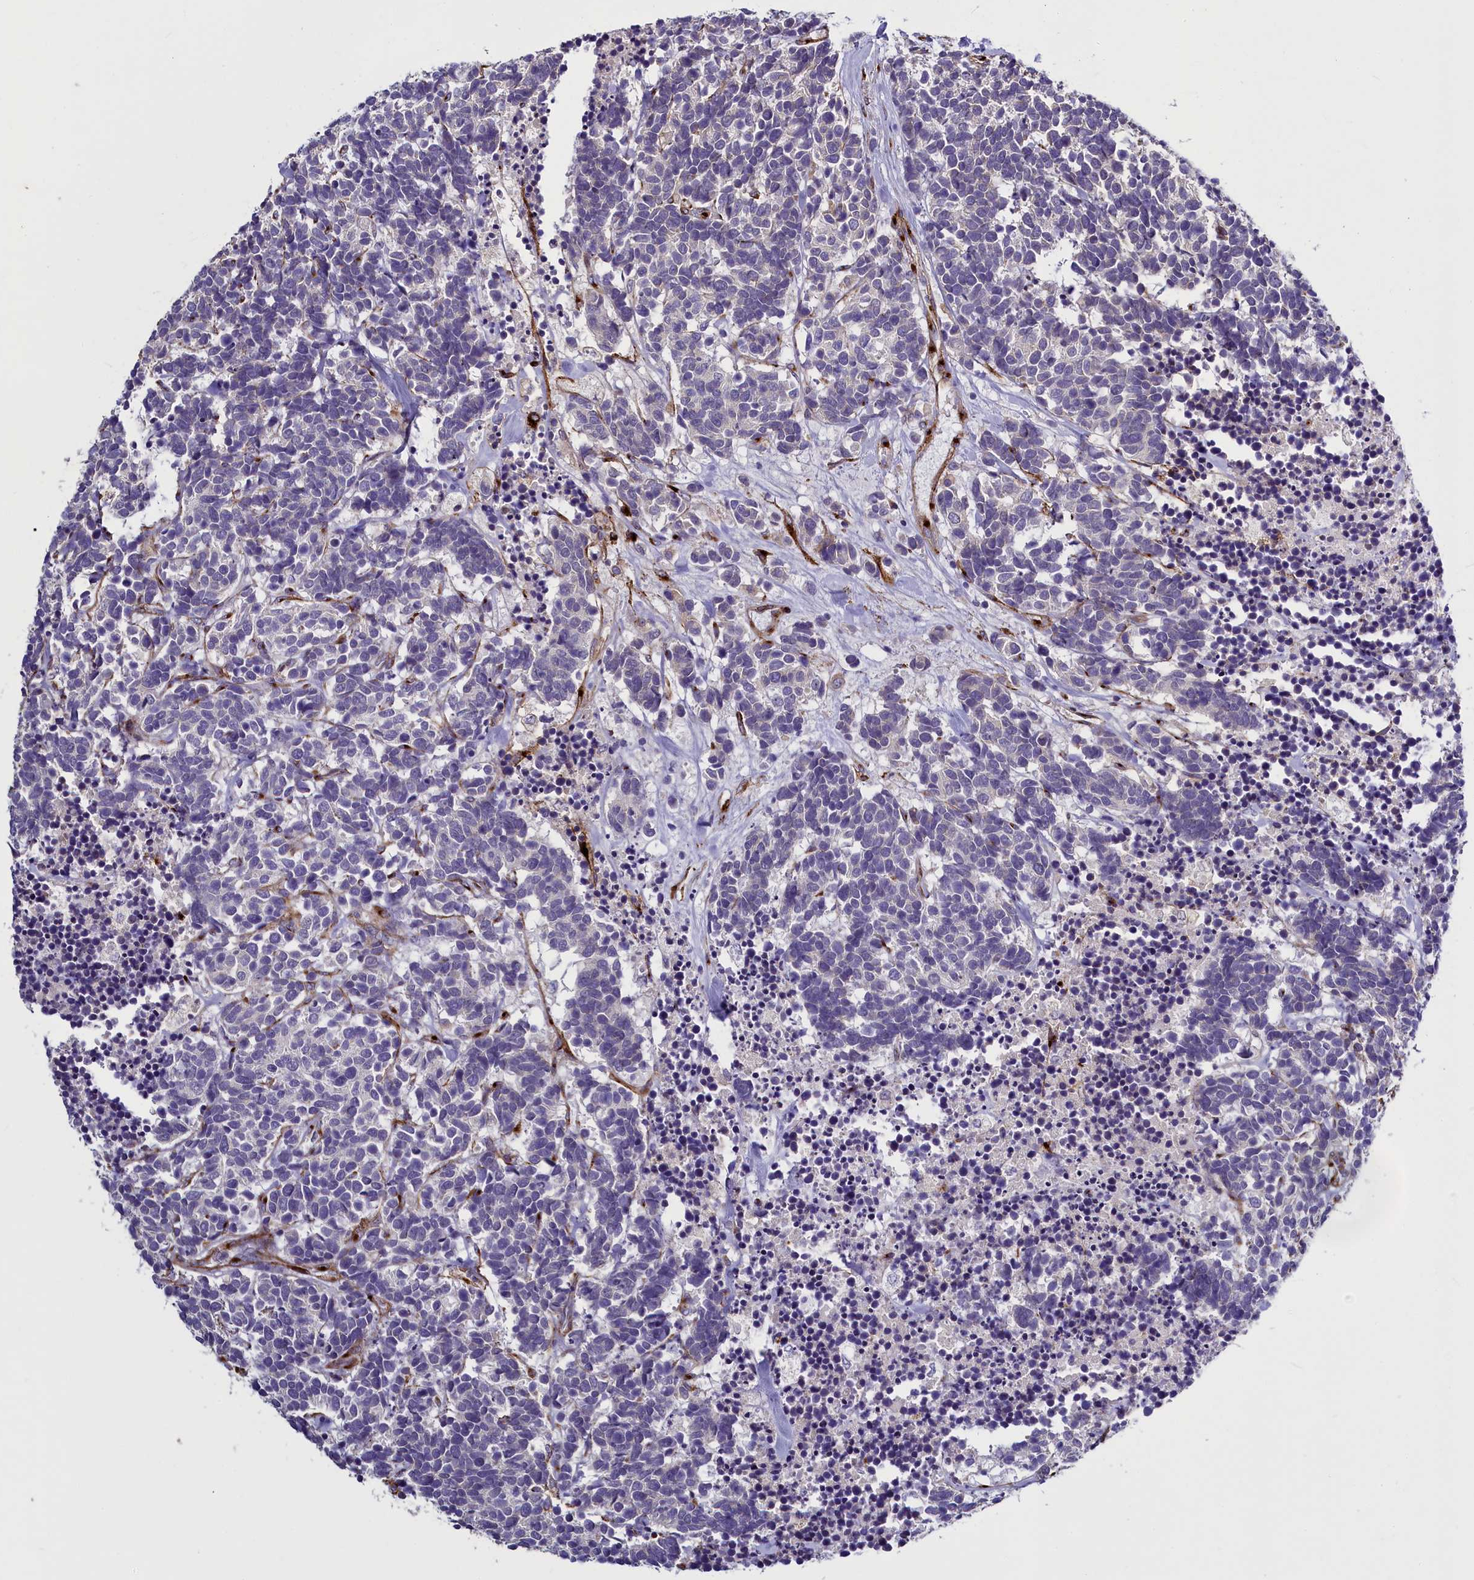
{"staining": {"intensity": "negative", "quantity": "none", "location": "none"}, "tissue": "carcinoid", "cell_type": "Tumor cells", "image_type": "cancer", "snomed": [{"axis": "morphology", "description": "Carcinoma, NOS"}, {"axis": "morphology", "description": "Carcinoid, malignant, NOS"}, {"axis": "topography", "description": "Urinary bladder"}], "caption": "Immunohistochemistry micrograph of malignant carcinoid stained for a protein (brown), which shows no staining in tumor cells. (Stains: DAB immunohistochemistry (IHC) with hematoxylin counter stain, Microscopy: brightfield microscopy at high magnification).", "gene": "MRC2", "patient": {"sex": "male", "age": 57}}